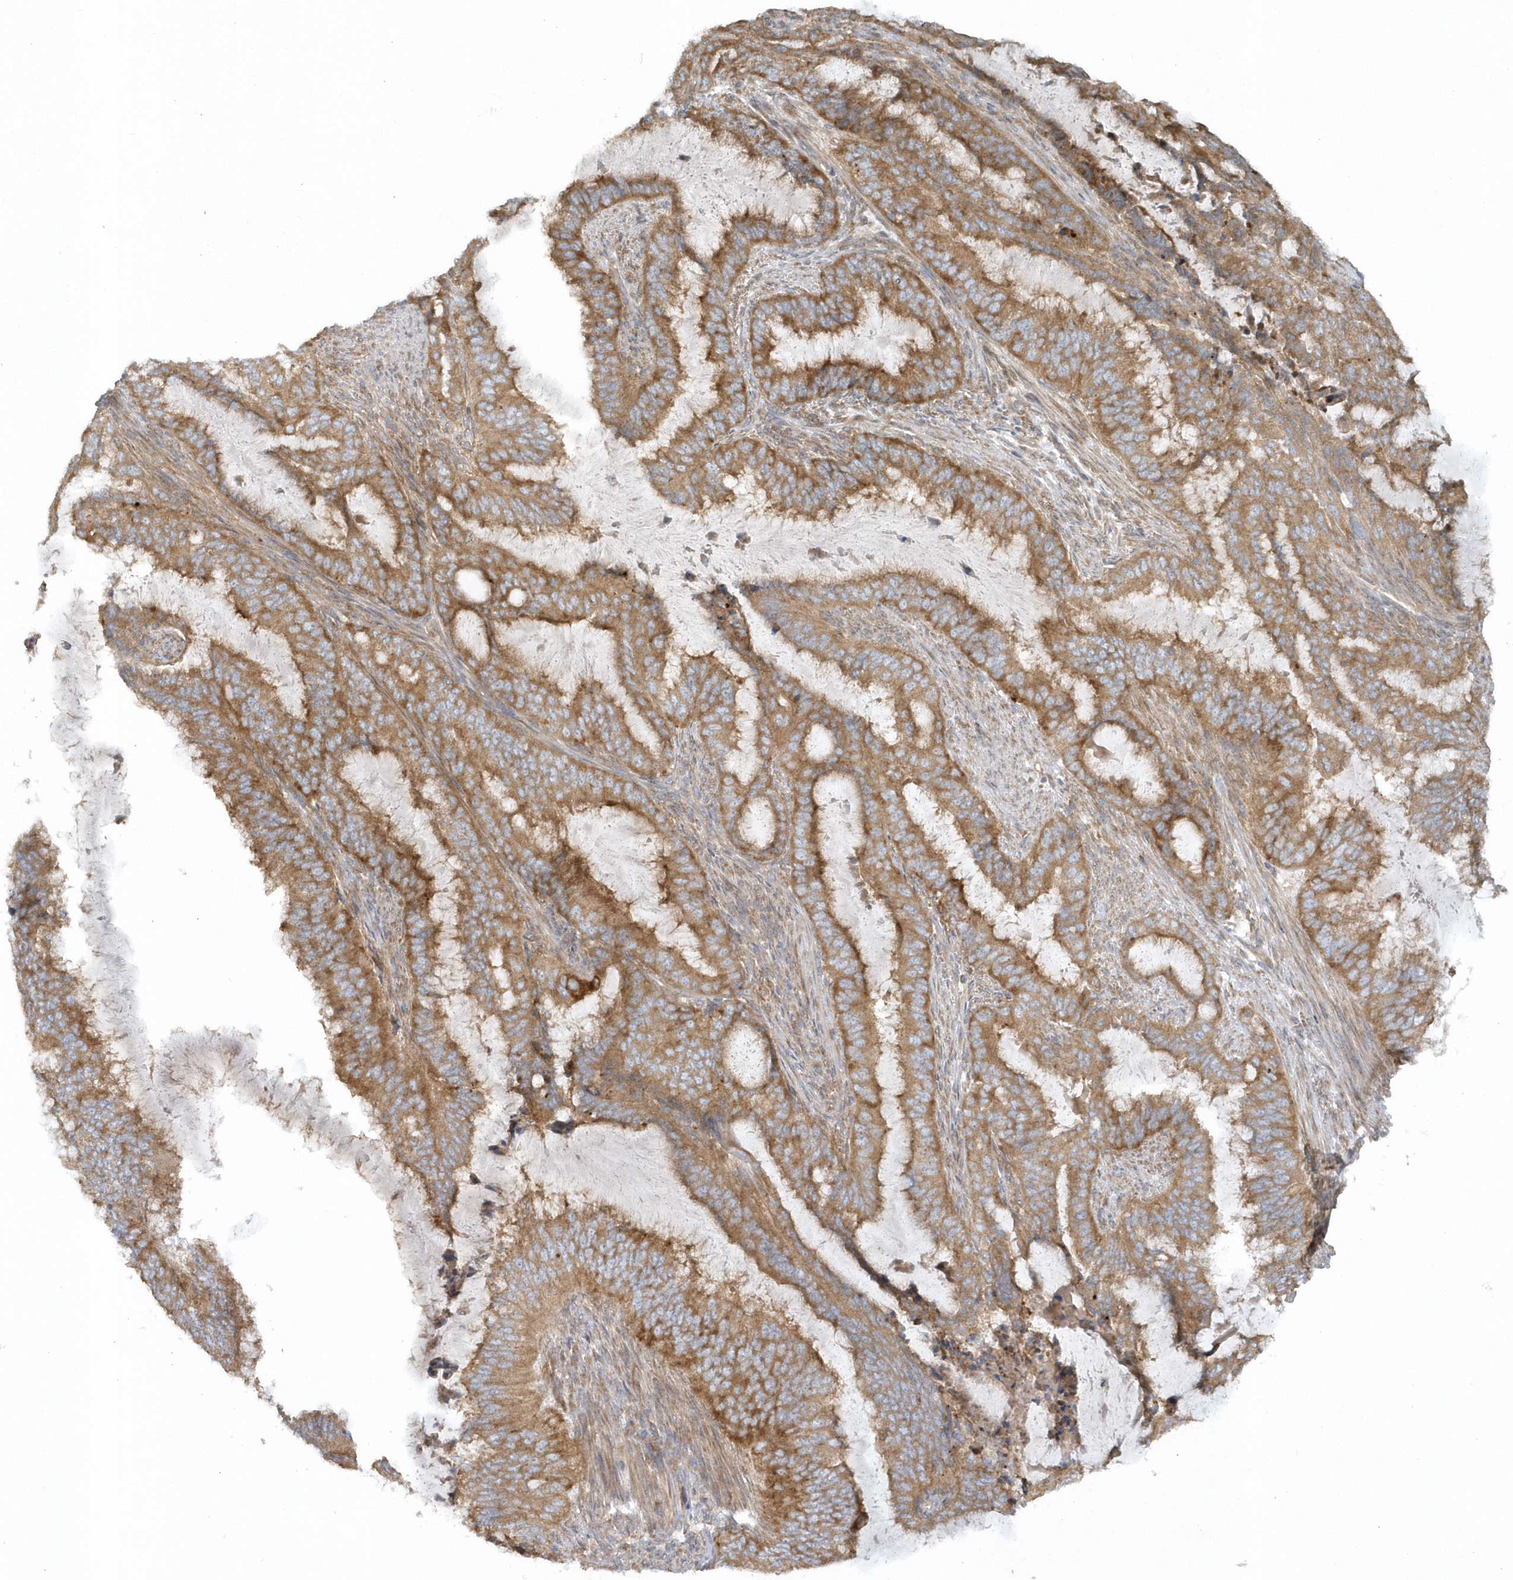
{"staining": {"intensity": "moderate", "quantity": ">75%", "location": "cytoplasmic/membranous"}, "tissue": "endometrial cancer", "cell_type": "Tumor cells", "image_type": "cancer", "snomed": [{"axis": "morphology", "description": "Adenocarcinoma, NOS"}, {"axis": "topography", "description": "Endometrium"}], "caption": "Endometrial cancer (adenocarcinoma) was stained to show a protein in brown. There is medium levels of moderate cytoplasmic/membranous expression in approximately >75% of tumor cells.", "gene": "CNOT10", "patient": {"sex": "female", "age": 51}}